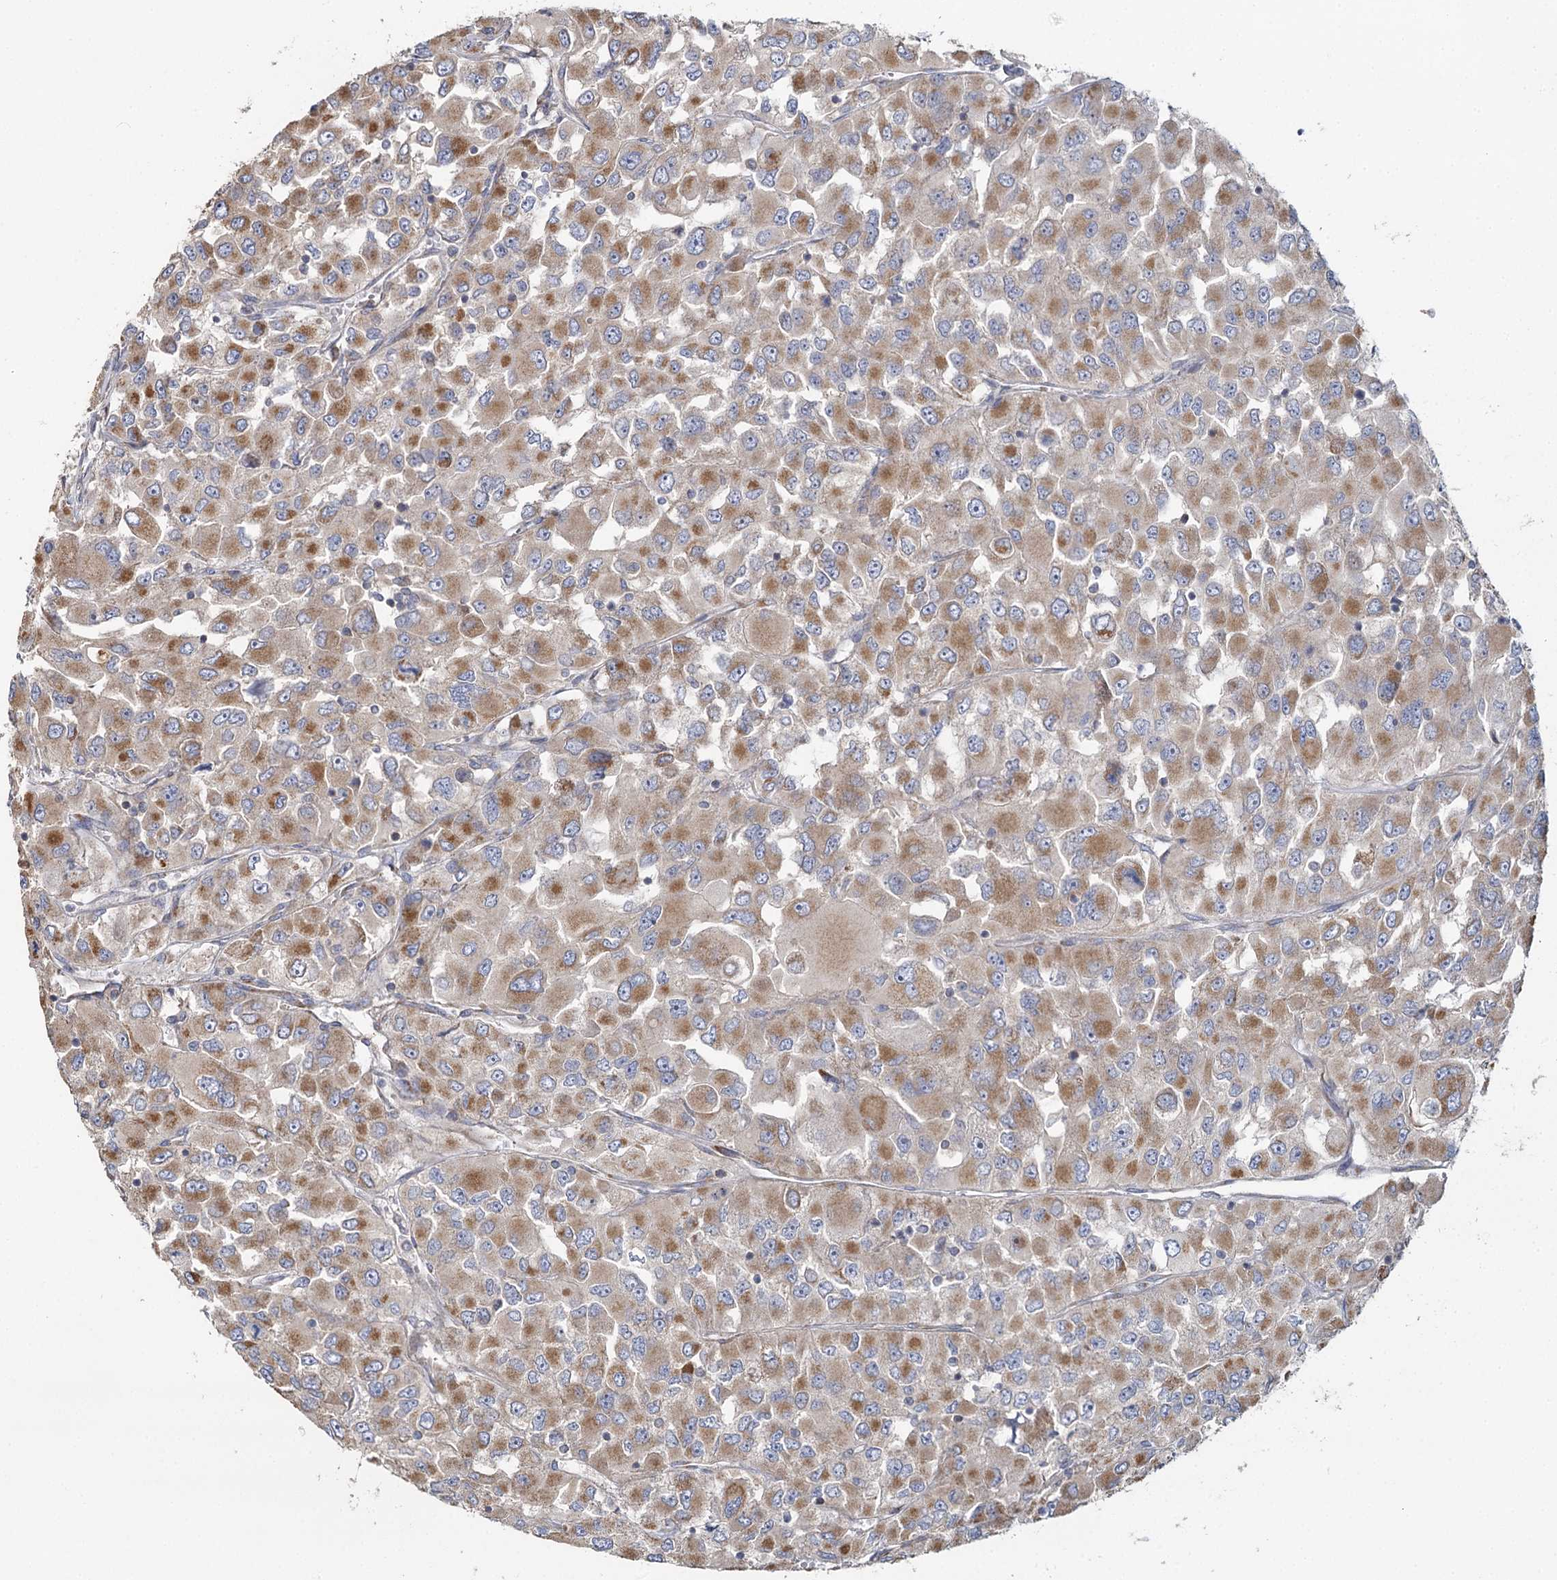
{"staining": {"intensity": "moderate", "quantity": ">75%", "location": "cytoplasmic/membranous"}, "tissue": "renal cancer", "cell_type": "Tumor cells", "image_type": "cancer", "snomed": [{"axis": "morphology", "description": "Adenocarcinoma, NOS"}, {"axis": "topography", "description": "Kidney"}], "caption": "Immunohistochemical staining of human renal adenocarcinoma shows moderate cytoplasmic/membranous protein staining in approximately >75% of tumor cells.", "gene": "ACOX2", "patient": {"sex": "female", "age": 52}}